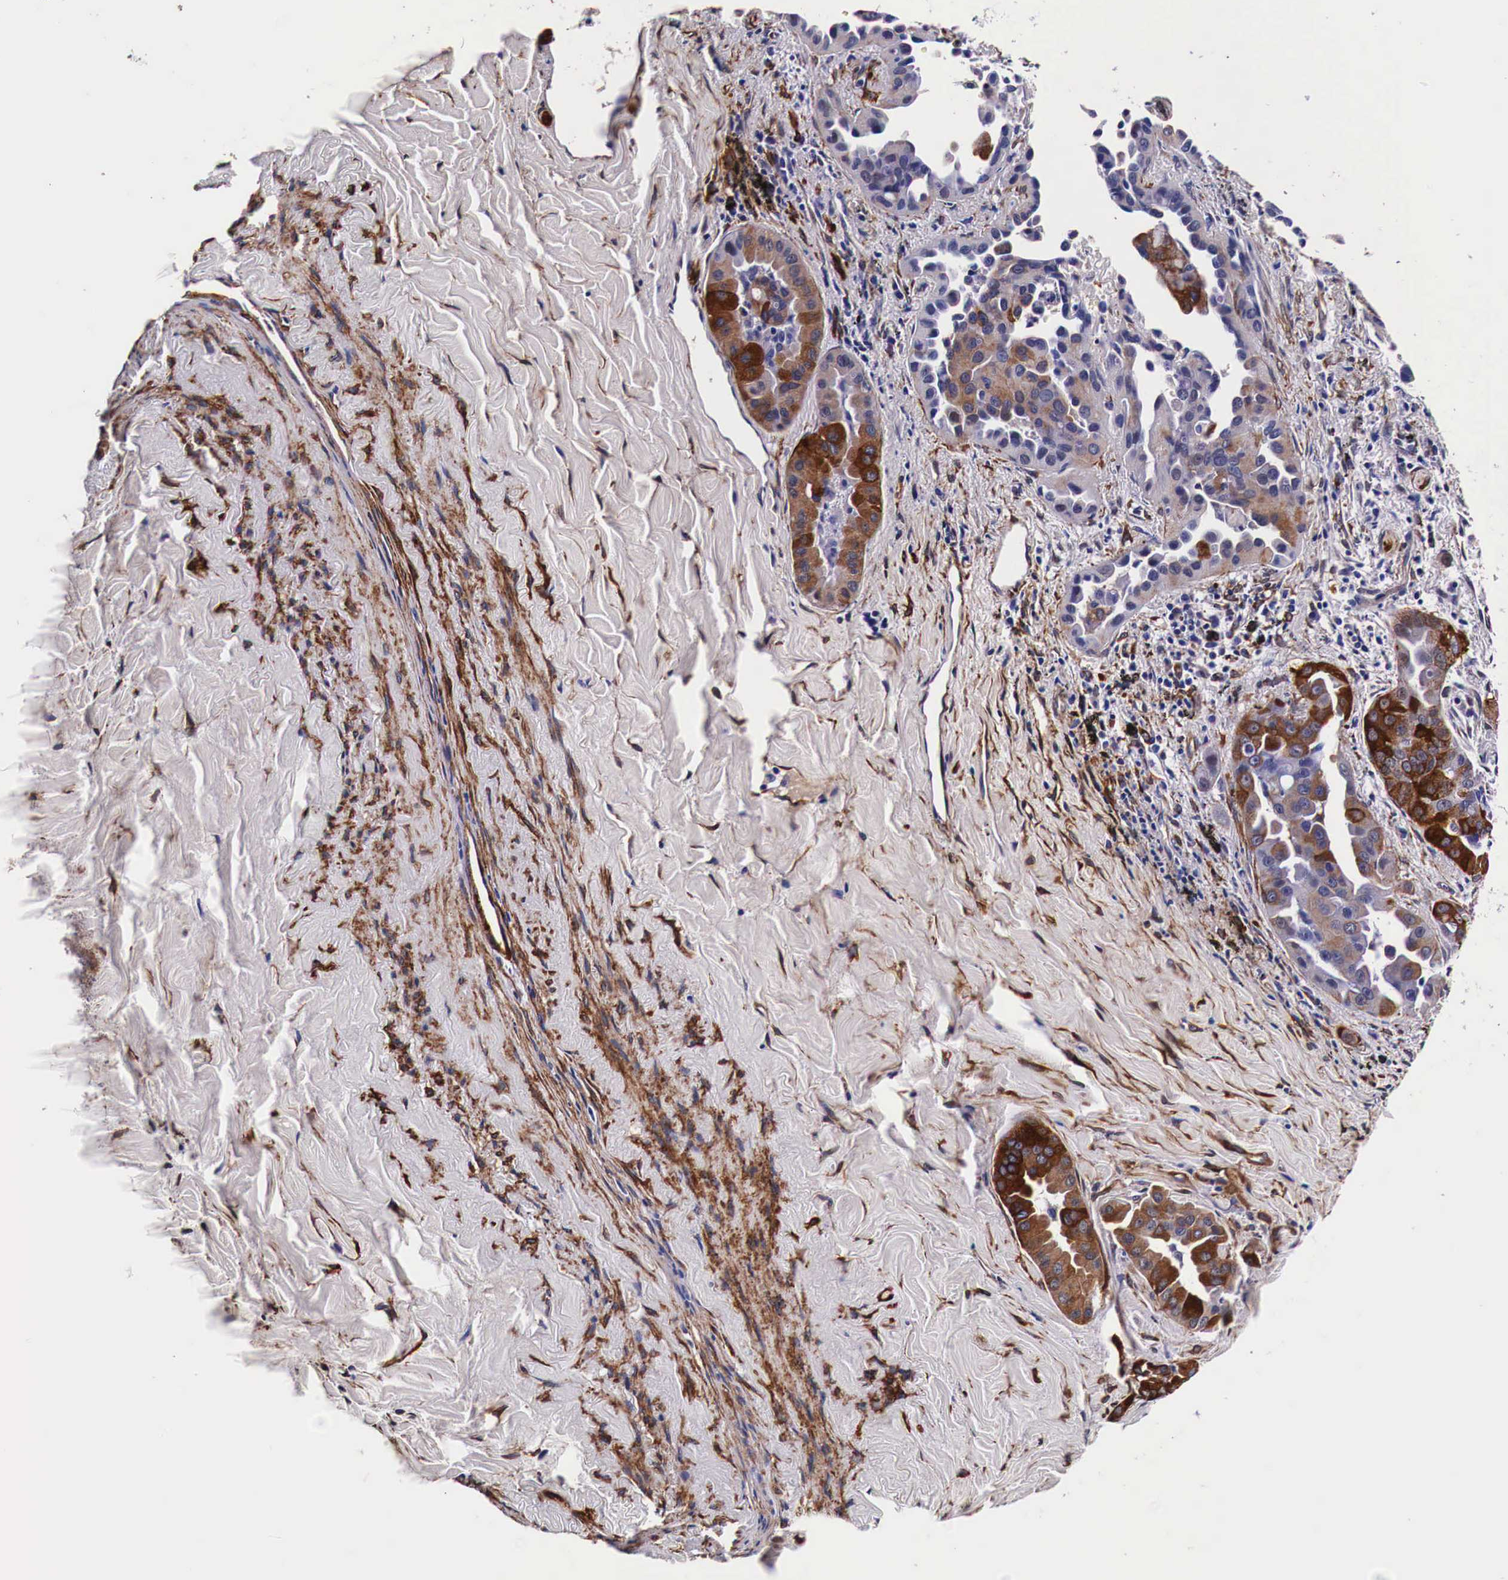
{"staining": {"intensity": "strong", "quantity": ">75%", "location": "cytoplasmic/membranous"}, "tissue": "lung cancer", "cell_type": "Tumor cells", "image_type": "cancer", "snomed": [{"axis": "morphology", "description": "Adenocarcinoma, NOS"}, {"axis": "topography", "description": "Lung"}], "caption": "Tumor cells show high levels of strong cytoplasmic/membranous expression in about >75% of cells in lung cancer (adenocarcinoma).", "gene": "HSPB1", "patient": {"sex": "male", "age": 68}}